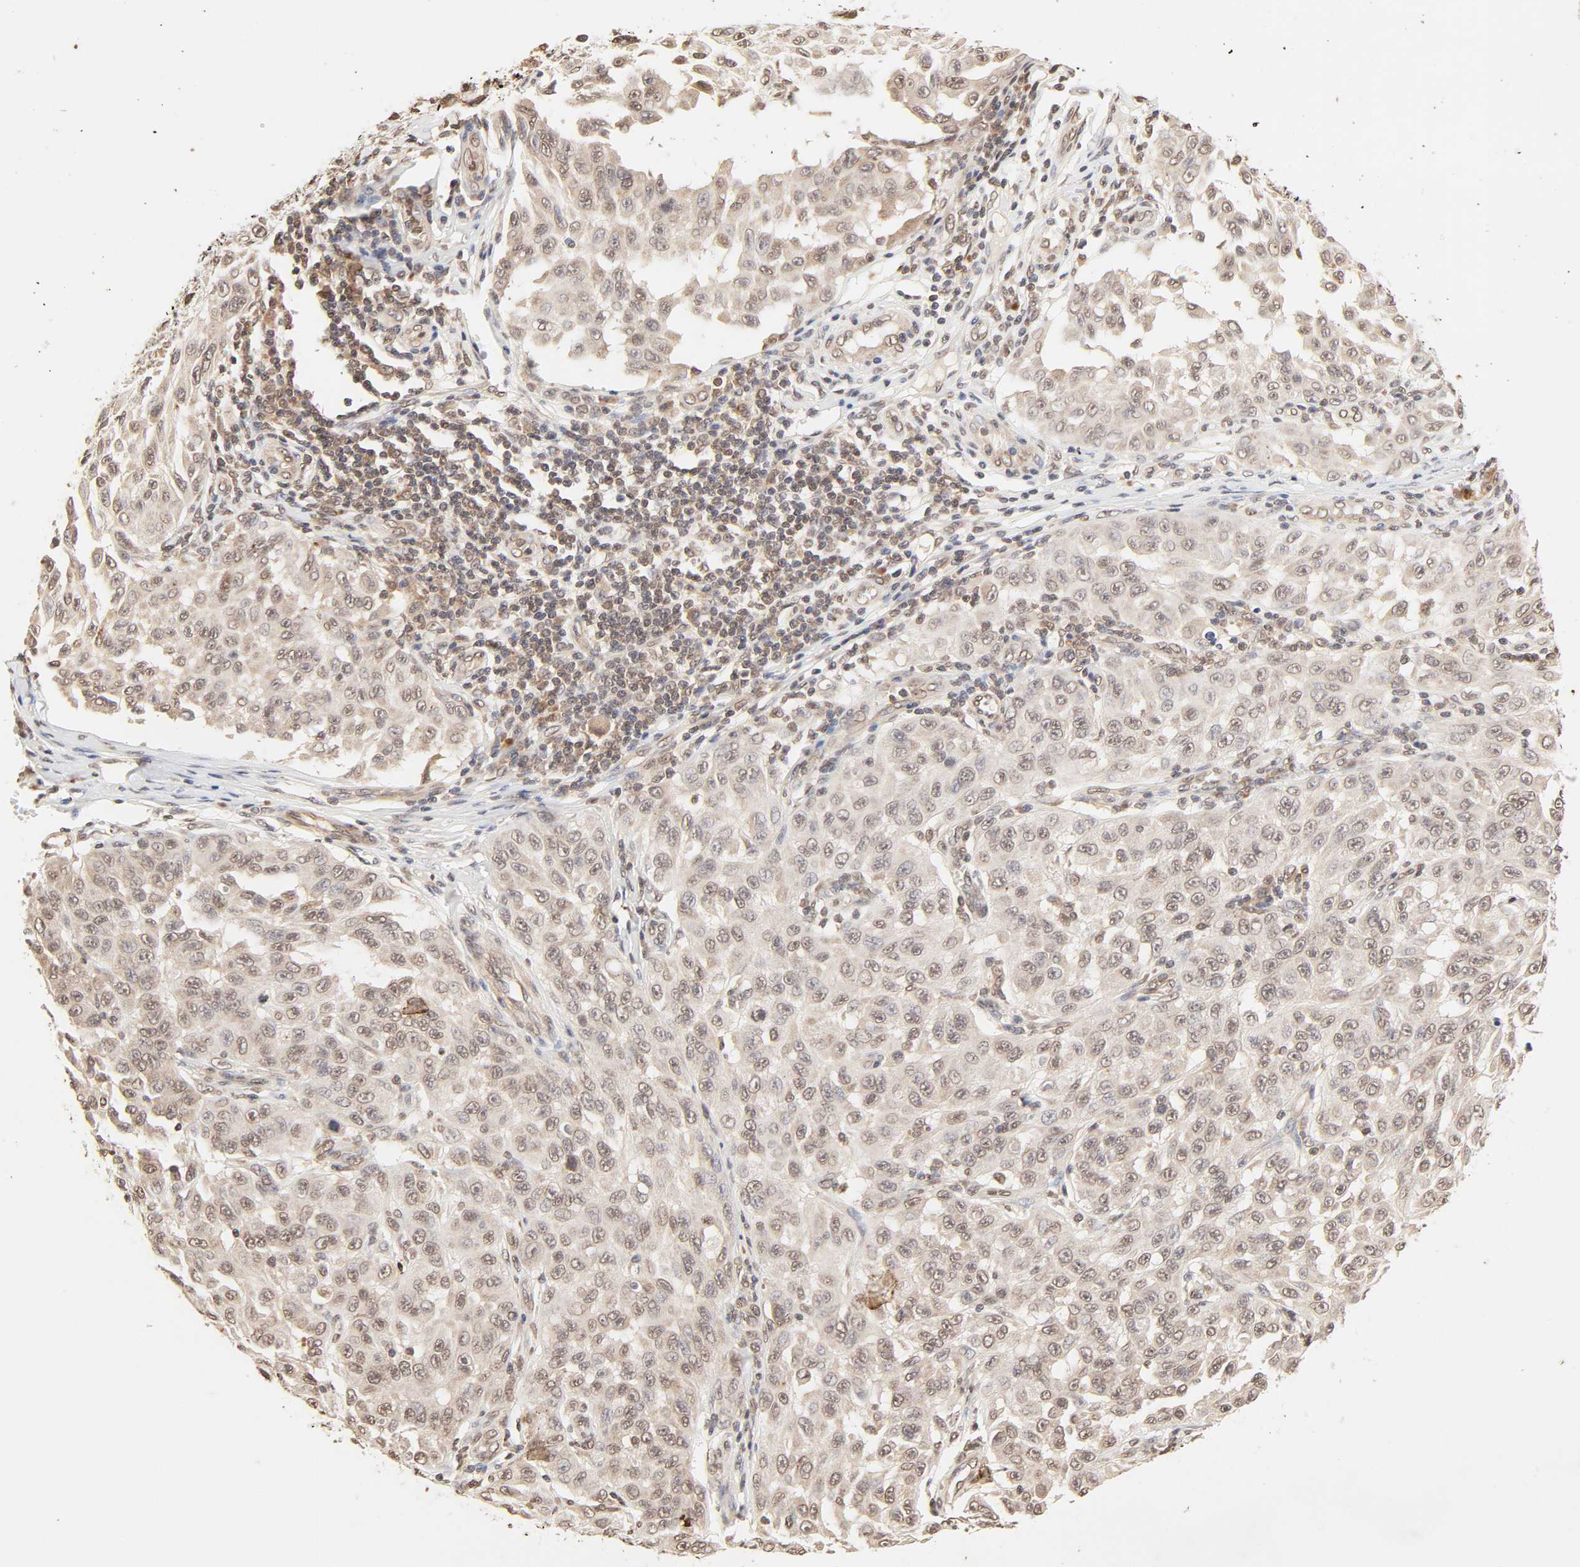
{"staining": {"intensity": "weak", "quantity": ">75%", "location": "cytoplasmic/membranous,nuclear"}, "tissue": "melanoma", "cell_type": "Tumor cells", "image_type": "cancer", "snomed": [{"axis": "morphology", "description": "Malignant melanoma, NOS"}, {"axis": "topography", "description": "Skin"}], "caption": "Human malignant melanoma stained for a protein (brown) demonstrates weak cytoplasmic/membranous and nuclear positive expression in approximately >75% of tumor cells.", "gene": "TBL1X", "patient": {"sex": "male", "age": 30}}